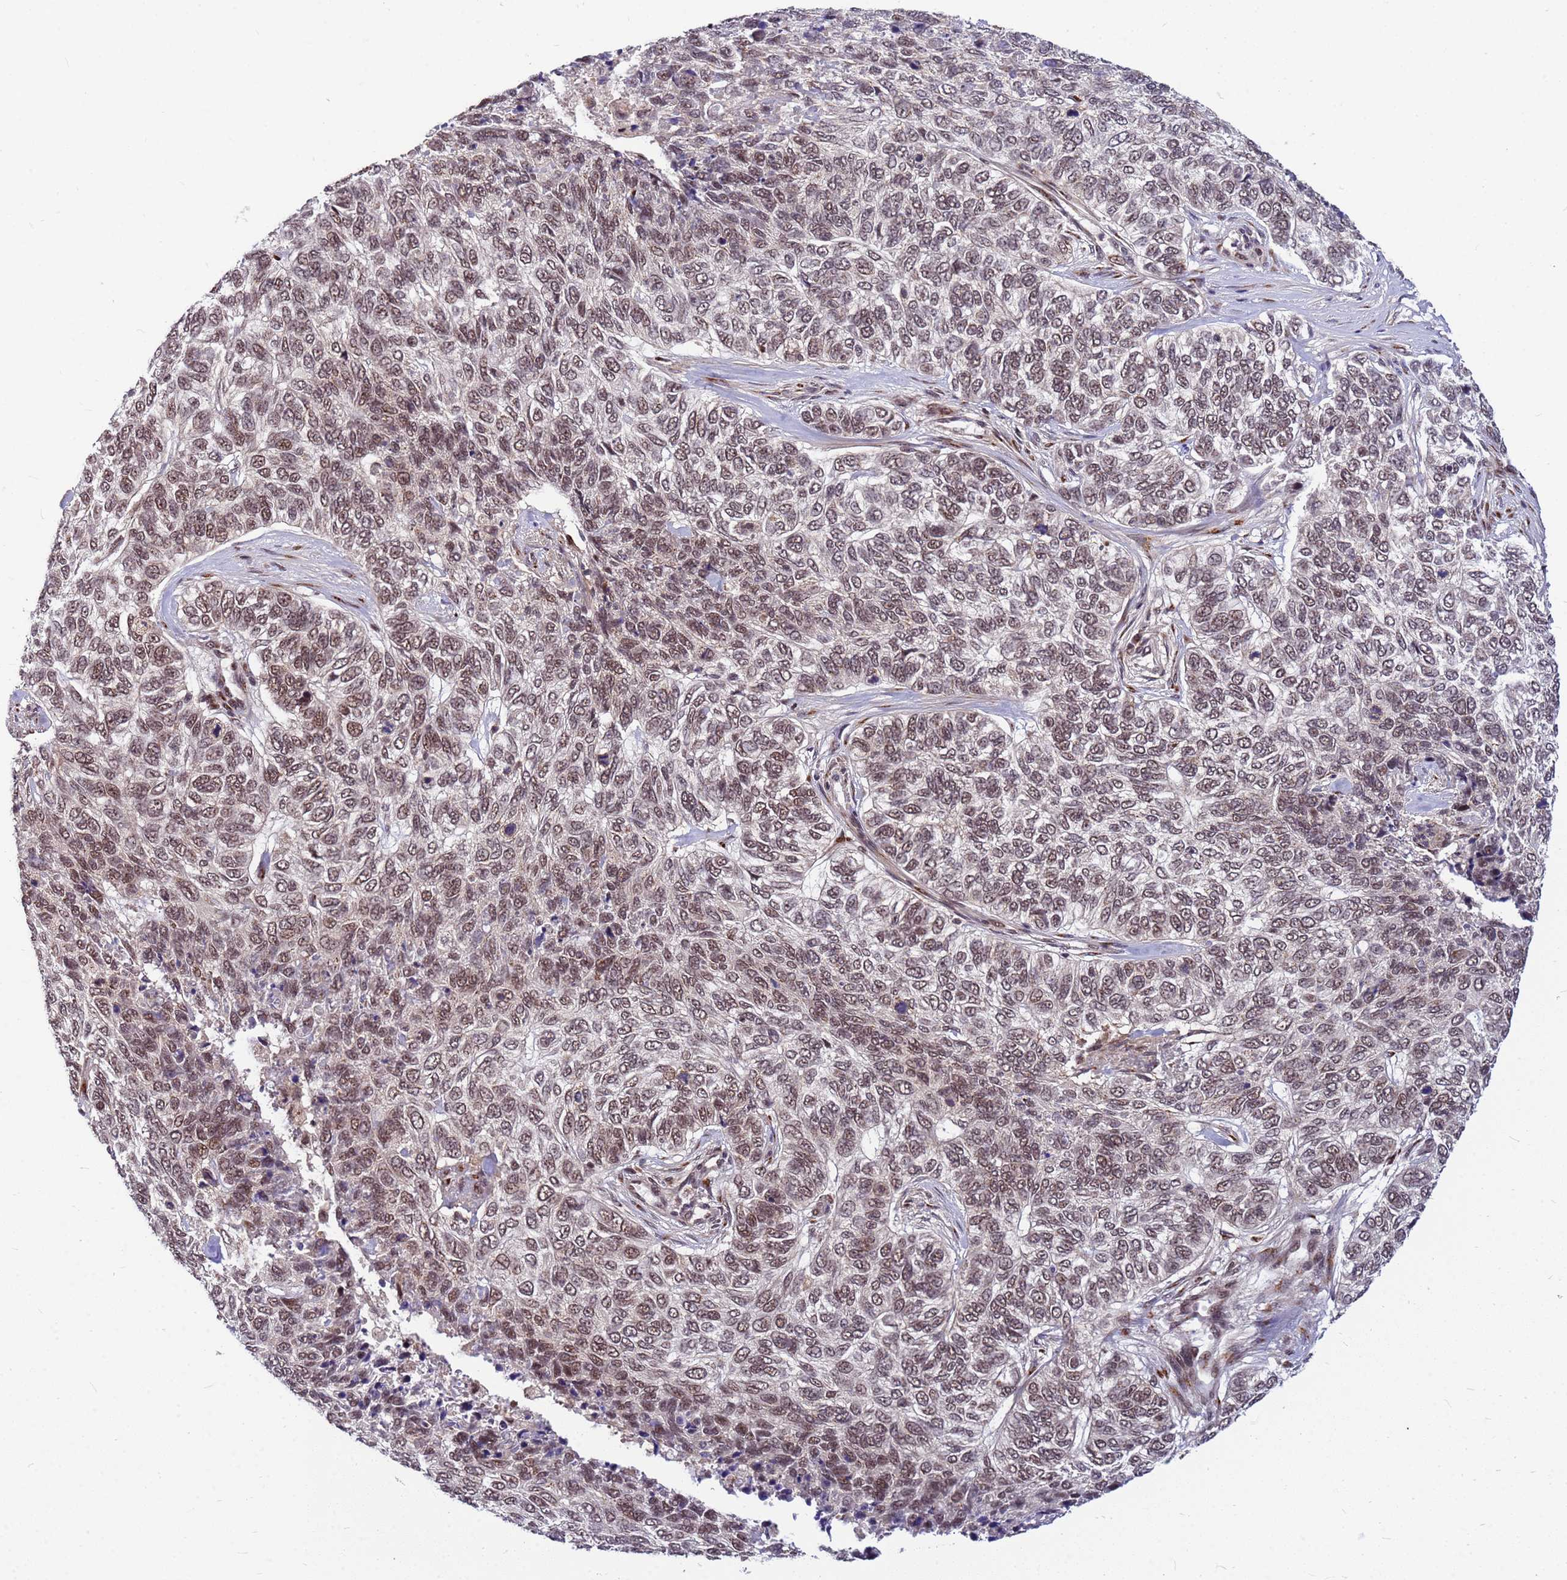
{"staining": {"intensity": "moderate", "quantity": "25%-75%", "location": "nuclear"}, "tissue": "skin cancer", "cell_type": "Tumor cells", "image_type": "cancer", "snomed": [{"axis": "morphology", "description": "Basal cell carcinoma"}, {"axis": "topography", "description": "Skin"}], "caption": "Basal cell carcinoma (skin) tissue displays moderate nuclear positivity in about 25%-75% of tumor cells", "gene": "NCBP2", "patient": {"sex": "female", "age": 65}}